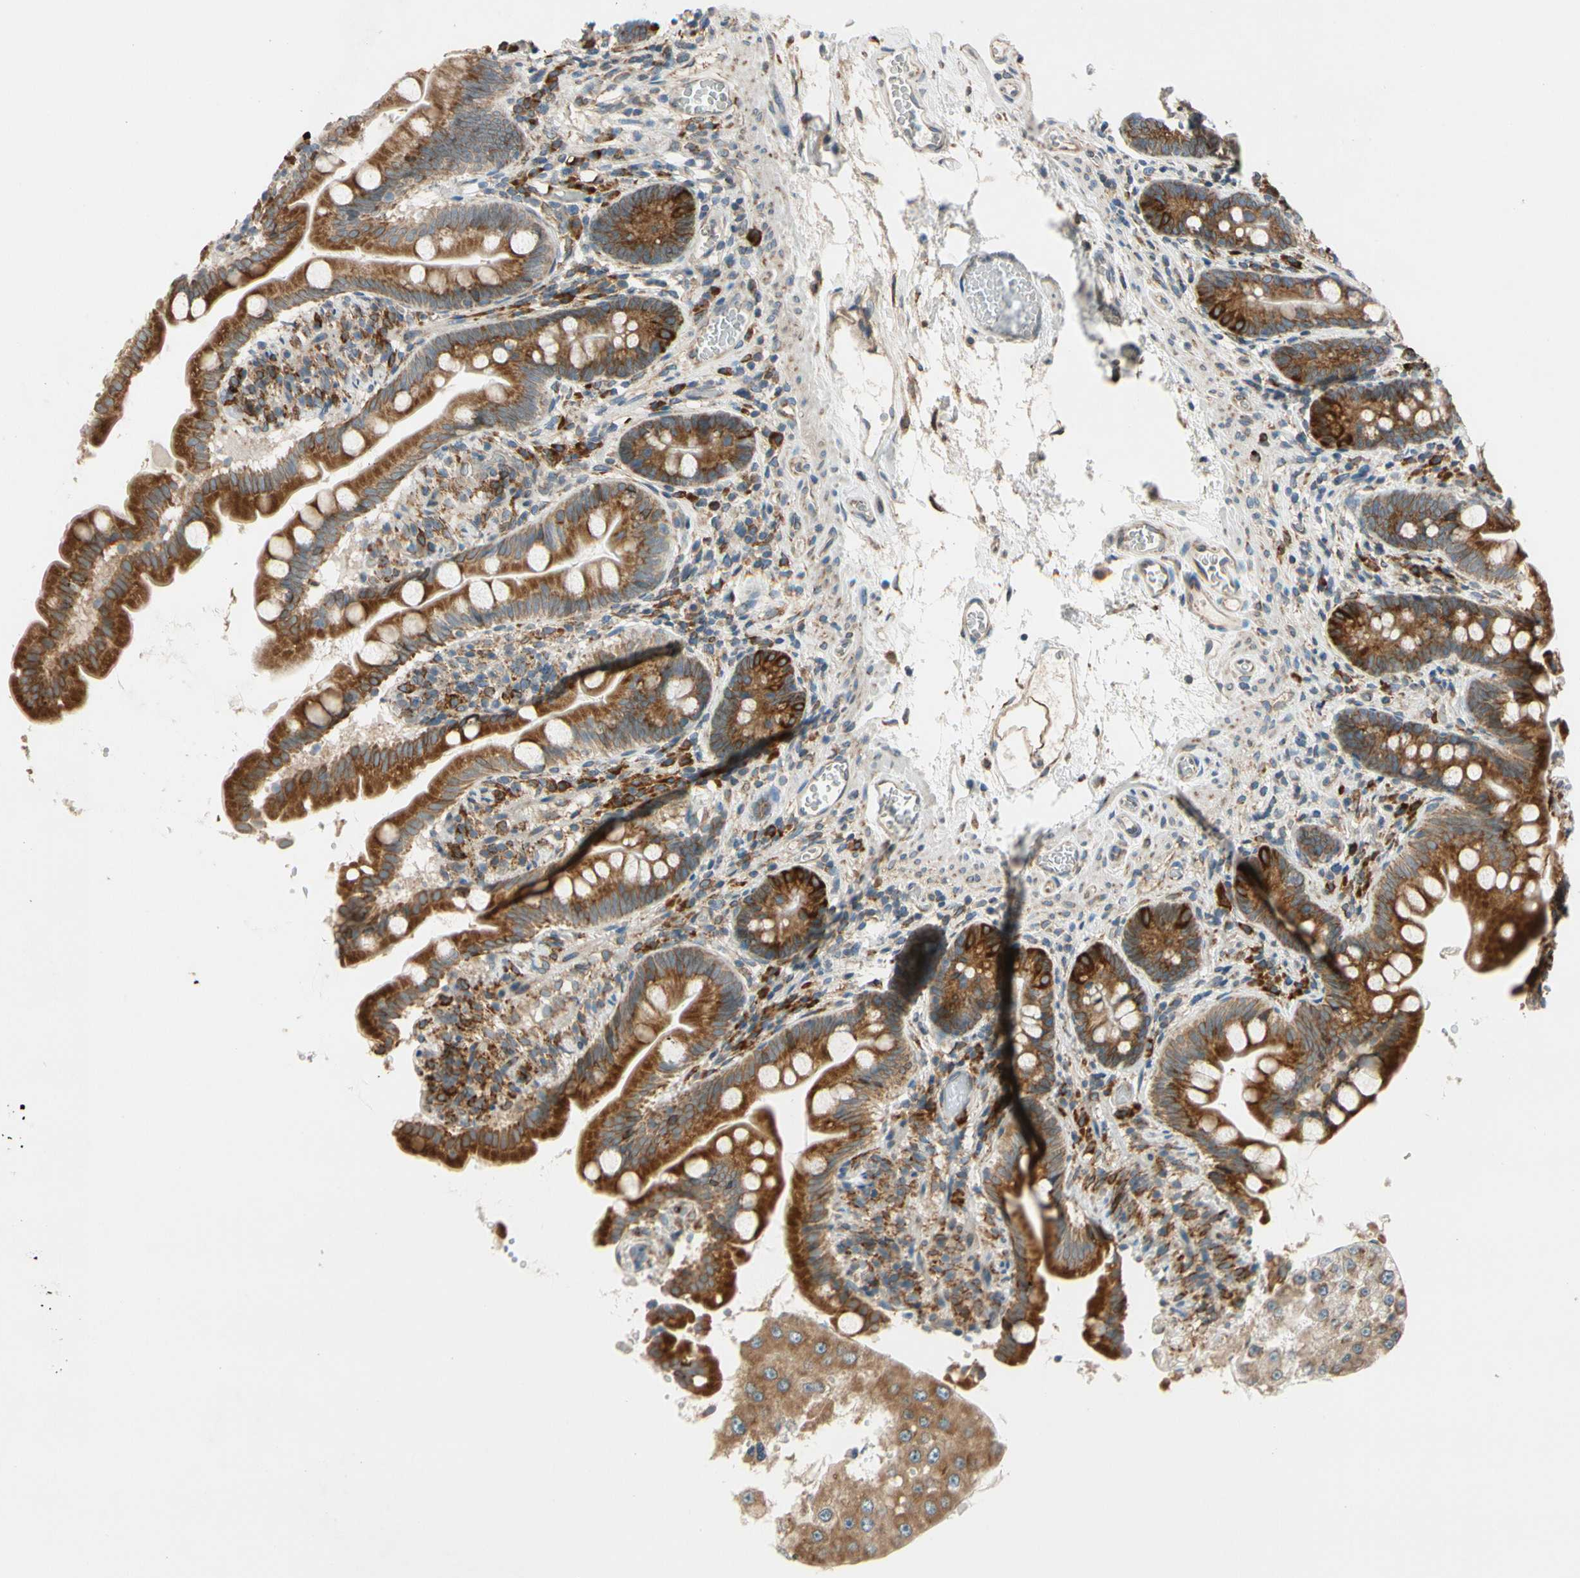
{"staining": {"intensity": "strong", "quantity": ">75%", "location": "cytoplasmic/membranous"}, "tissue": "small intestine", "cell_type": "Glandular cells", "image_type": "normal", "snomed": [{"axis": "morphology", "description": "Normal tissue, NOS"}, {"axis": "topography", "description": "Small intestine"}], "caption": "High-power microscopy captured an IHC image of benign small intestine, revealing strong cytoplasmic/membranous expression in about >75% of glandular cells. (Stains: DAB in brown, nuclei in blue, Microscopy: brightfield microscopy at high magnification).", "gene": "RPN2", "patient": {"sex": "female", "age": 56}}